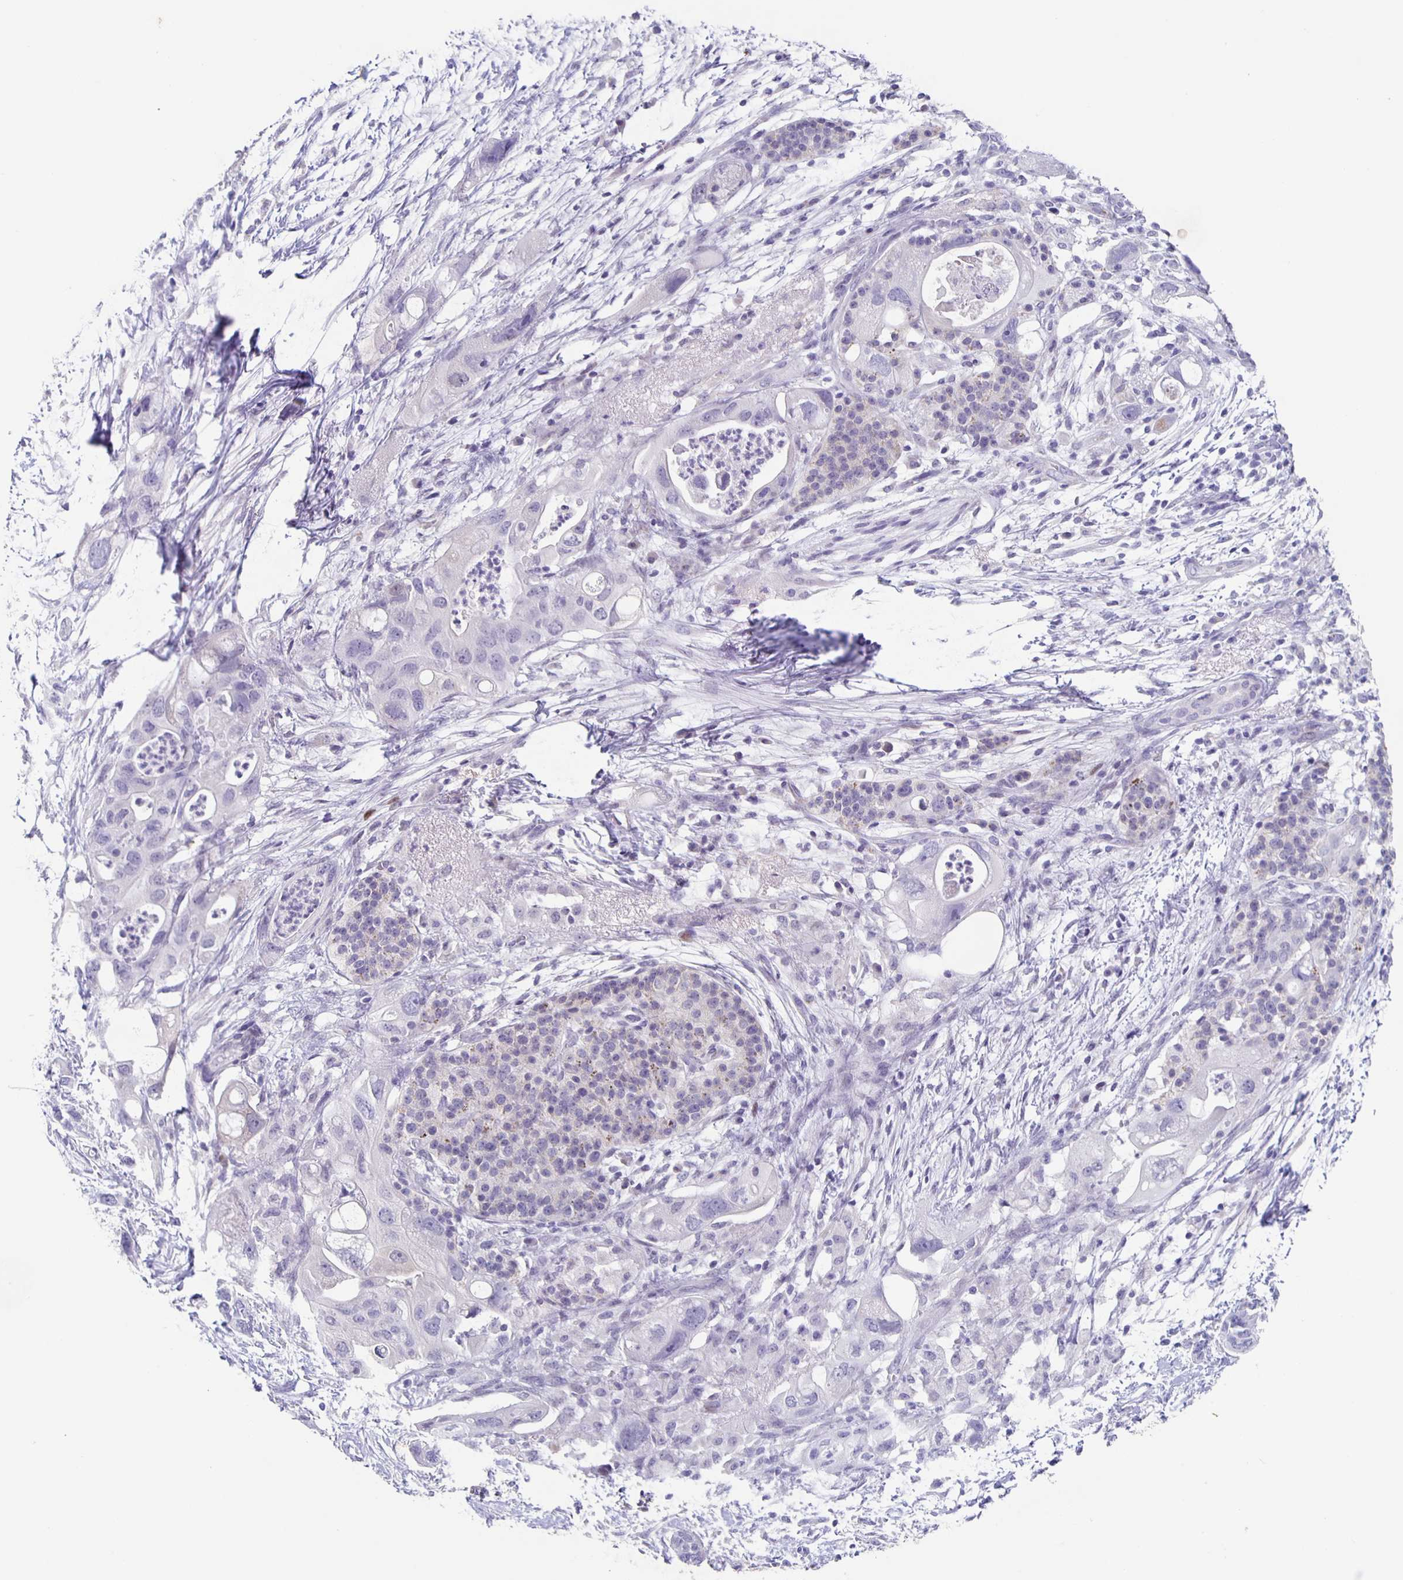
{"staining": {"intensity": "negative", "quantity": "none", "location": "none"}, "tissue": "pancreatic cancer", "cell_type": "Tumor cells", "image_type": "cancer", "snomed": [{"axis": "morphology", "description": "Adenocarcinoma, NOS"}, {"axis": "topography", "description": "Pancreas"}], "caption": "High magnification brightfield microscopy of pancreatic cancer (adenocarcinoma) stained with DAB (brown) and counterstained with hematoxylin (blue): tumor cells show no significant positivity.", "gene": "CARNS1", "patient": {"sex": "female", "age": 72}}